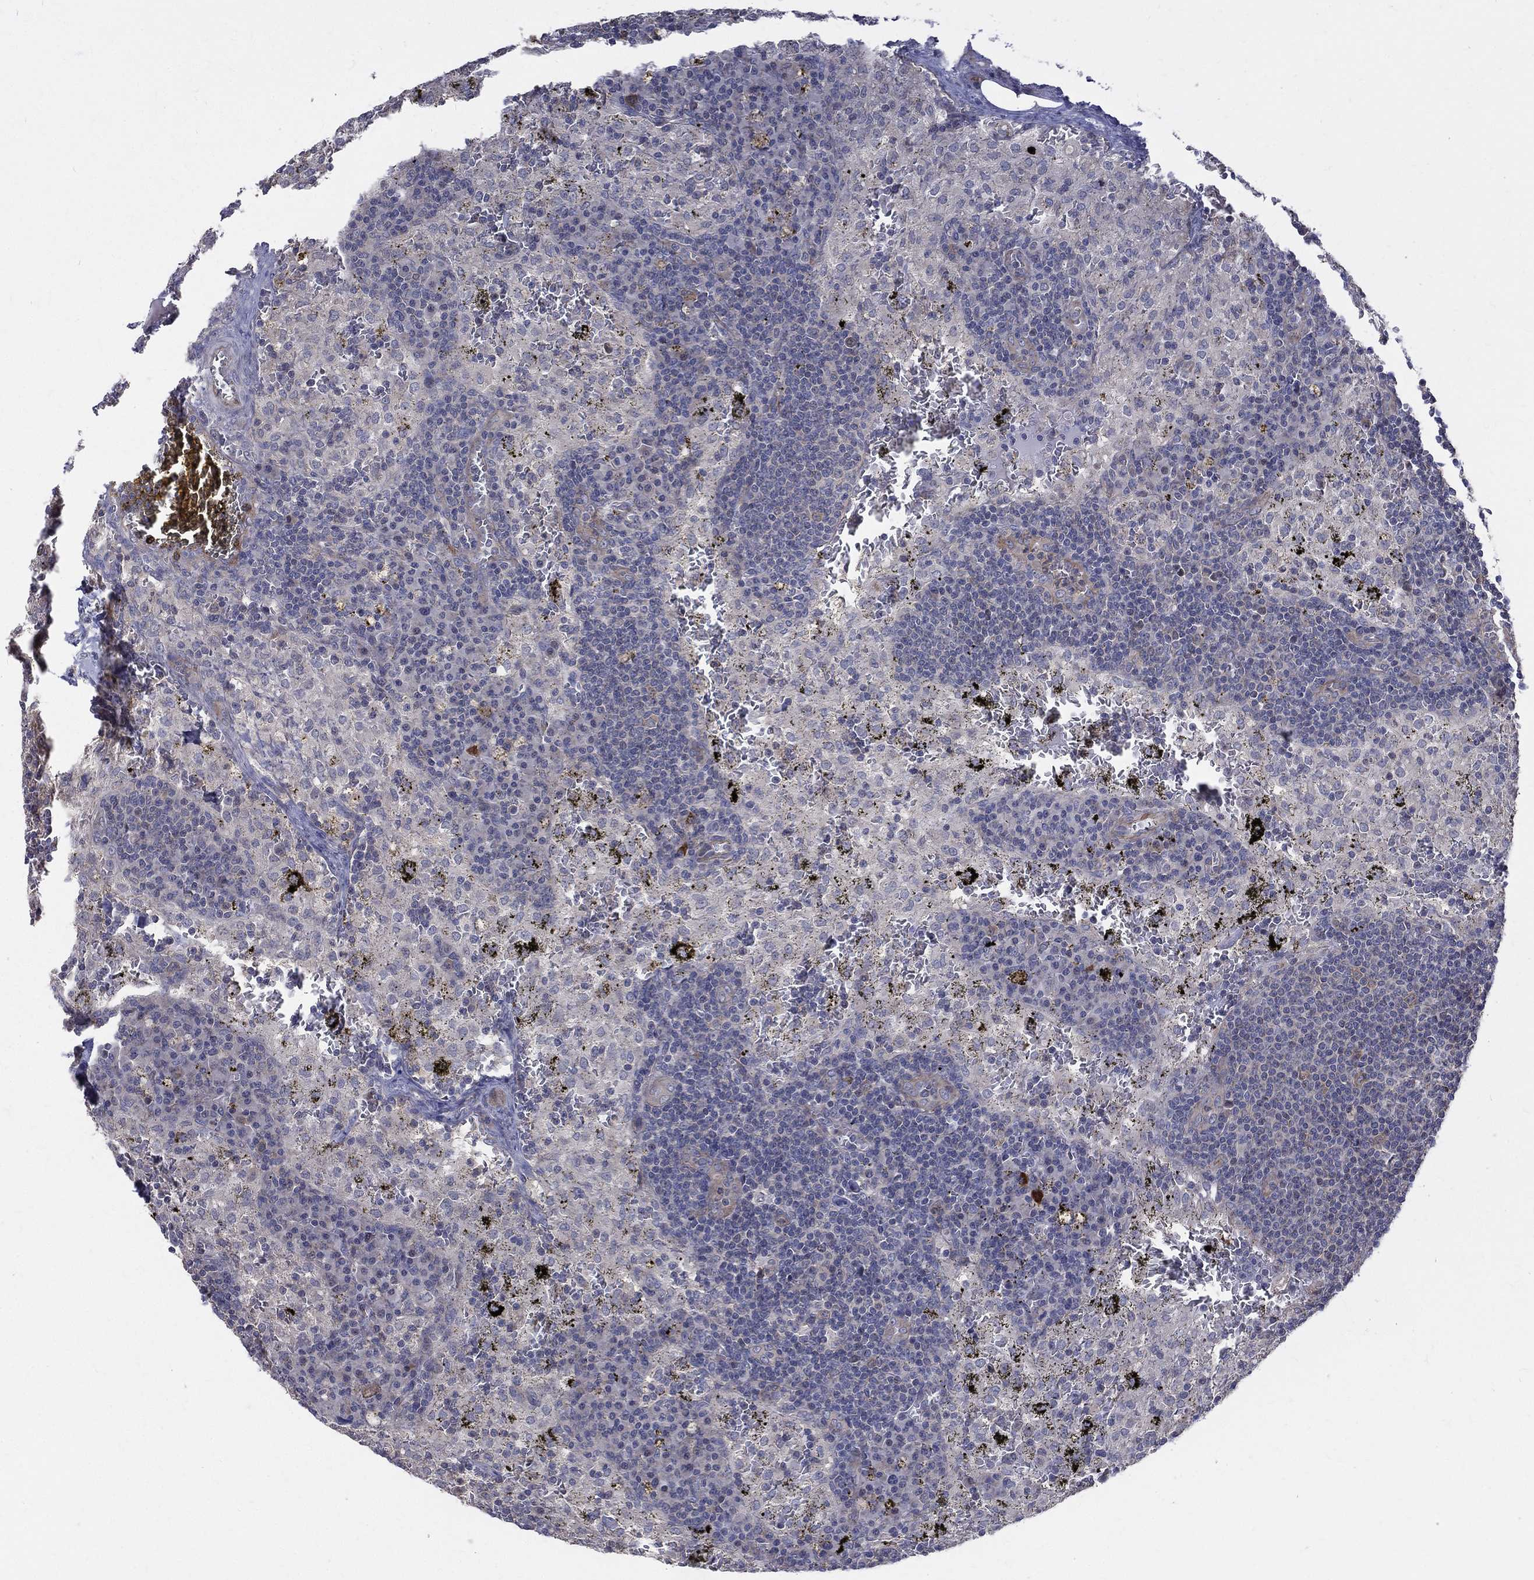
{"staining": {"intensity": "moderate", "quantity": "<25%", "location": "cytoplasmic/membranous"}, "tissue": "lymph node", "cell_type": "Germinal center cells", "image_type": "normal", "snomed": [{"axis": "morphology", "description": "Normal tissue, NOS"}, {"axis": "topography", "description": "Lymph node"}], "caption": "Unremarkable lymph node was stained to show a protein in brown. There is low levels of moderate cytoplasmic/membranous staining in approximately <25% of germinal center cells. (IHC, brightfield microscopy, high magnification).", "gene": "POMZP3", "patient": {"sex": "male", "age": 62}}